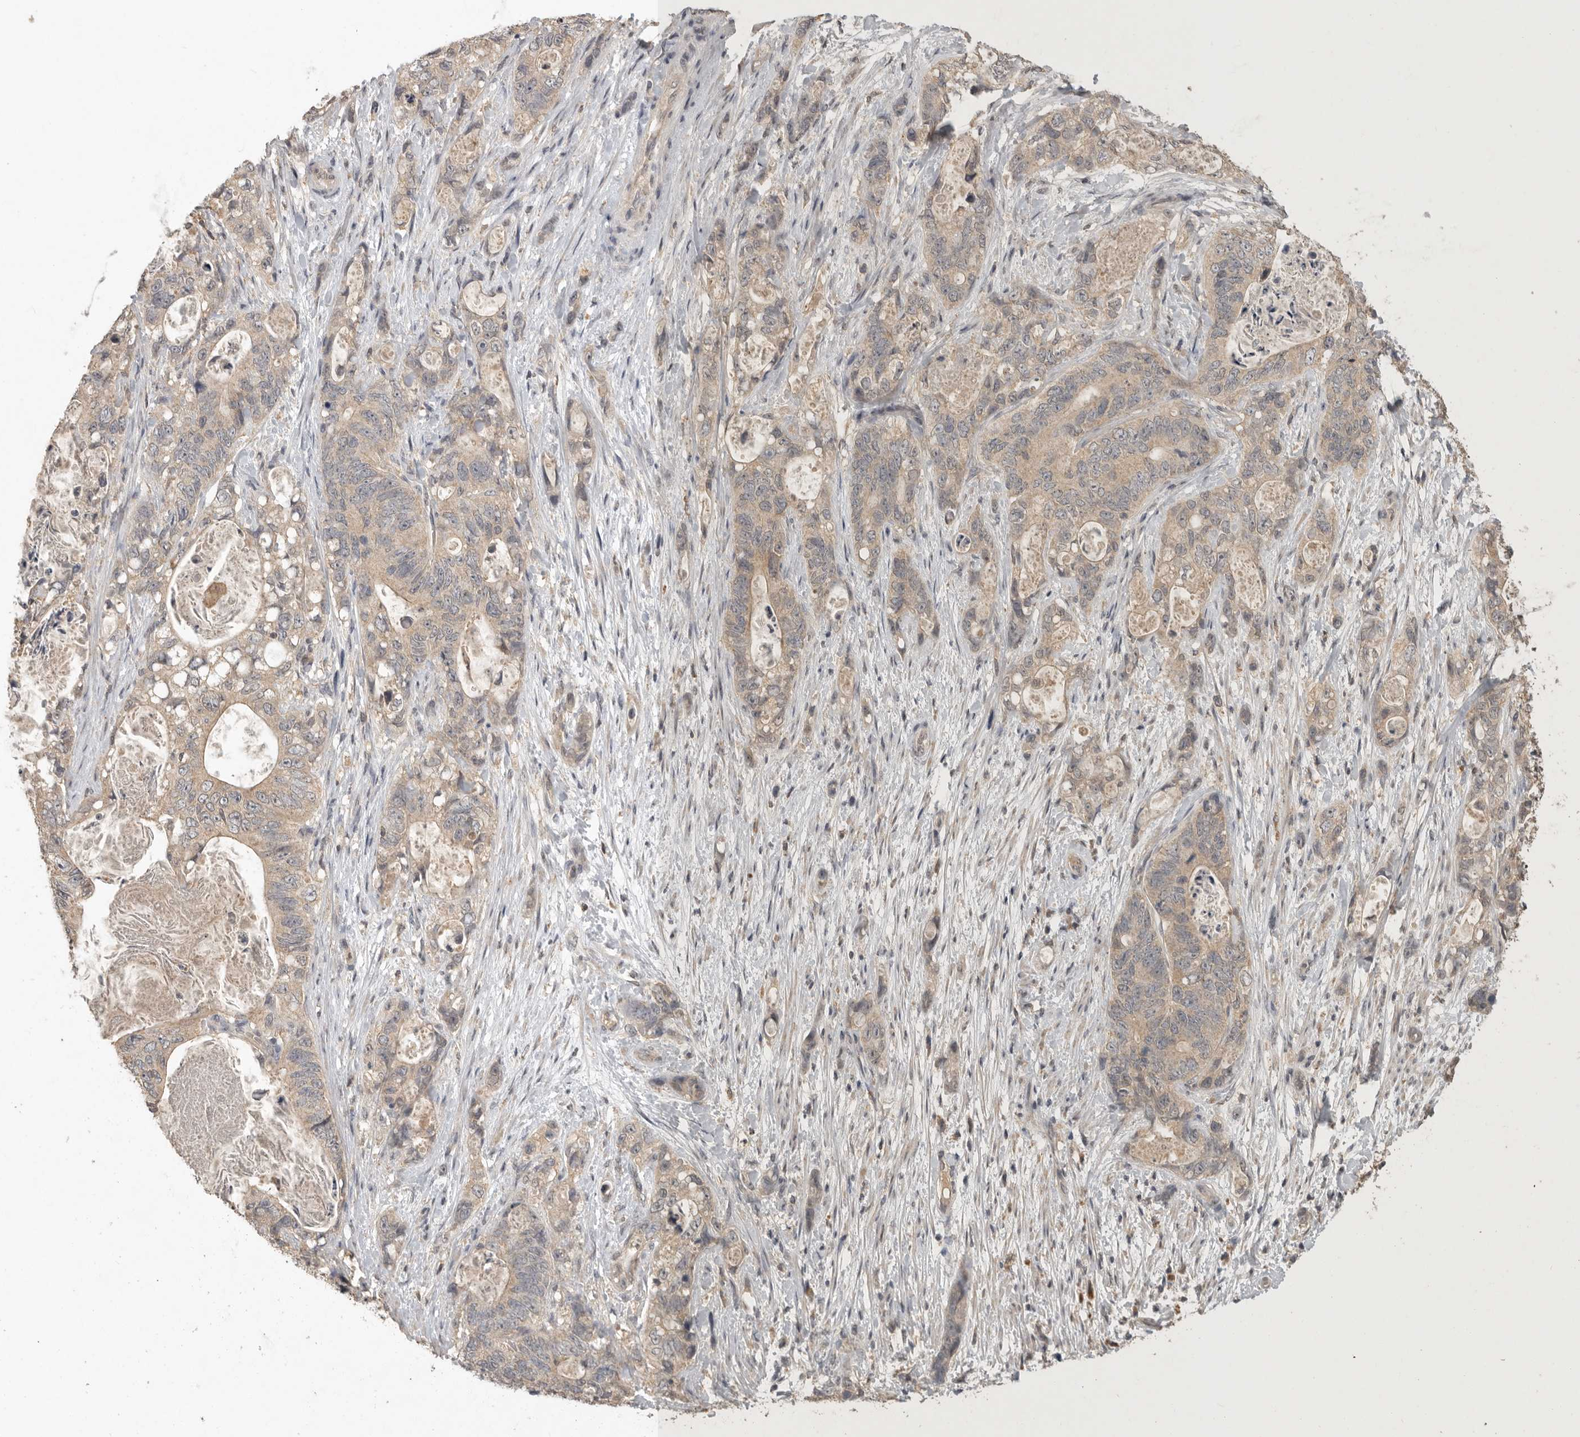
{"staining": {"intensity": "weak", "quantity": ">75%", "location": "cytoplasmic/membranous"}, "tissue": "stomach cancer", "cell_type": "Tumor cells", "image_type": "cancer", "snomed": [{"axis": "morphology", "description": "Normal tissue, NOS"}, {"axis": "morphology", "description": "Adenocarcinoma, NOS"}, {"axis": "topography", "description": "Stomach"}], "caption": "IHC of stomach cancer demonstrates low levels of weak cytoplasmic/membranous positivity in about >75% of tumor cells. The staining was performed using DAB to visualize the protein expression in brown, while the nuclei were stained in blue with hematoxylin (Magnification: 20x).", "gene": "ADAMTS4", "patient": {"sex": "female", "age": 89}}